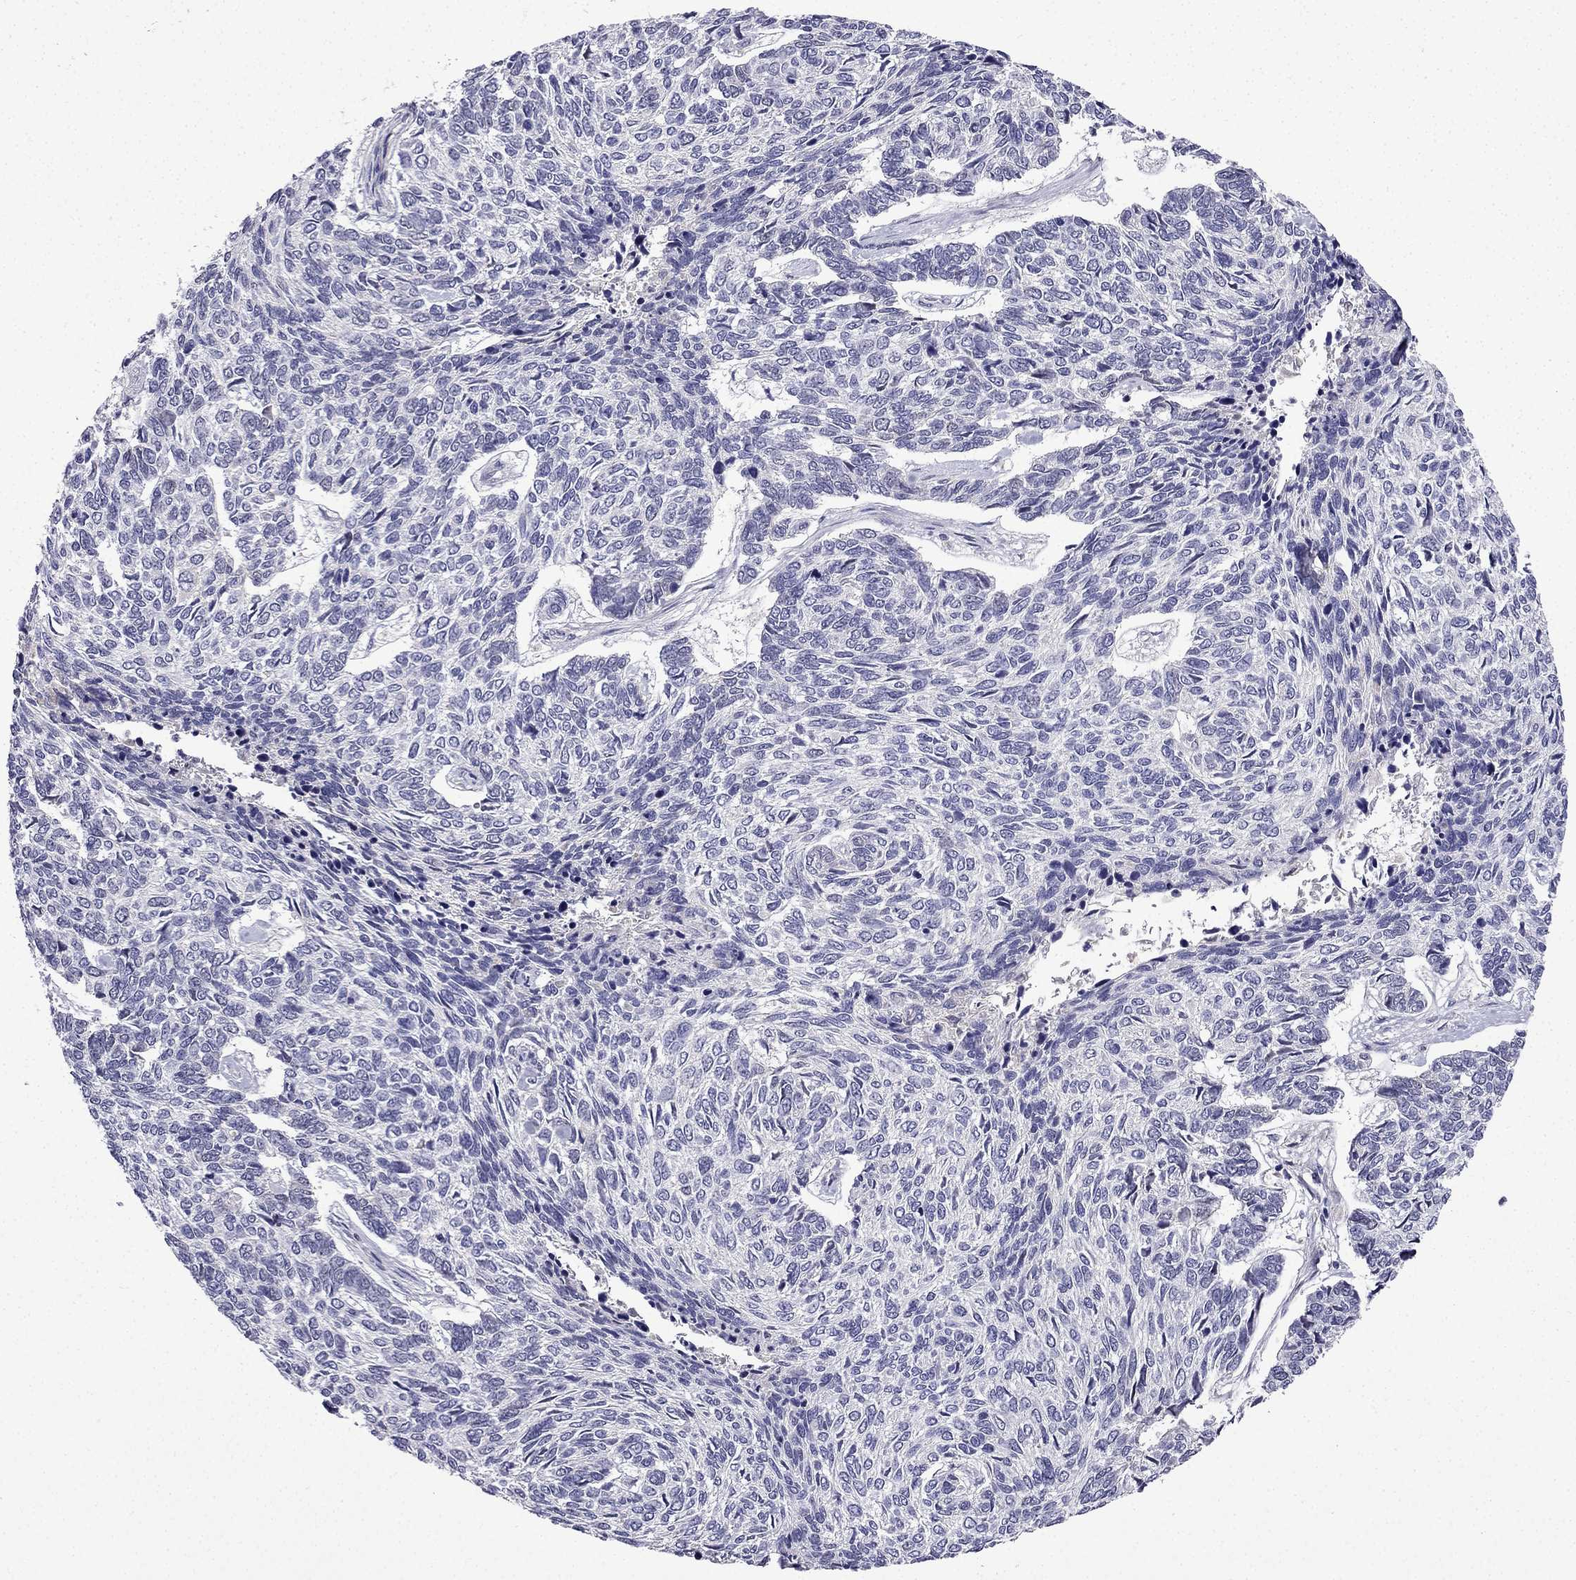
{"staining": {"intensity": "negative", "quantity": "none", "location": "none"}, "tissue": "skin cancer", "cell_type": "Tumor cells", "image_type": "cancer", "snomed": [{"axis": "morphology", "description": "Basal cell carcinoma"}, {"axis": "topography", "description": "Skin"}], "caption": "High magnification brightfield microscopy of skin cancer stained with DAB (brown) and counterstained with hematoxylin (blue): tumor cells show no significant positivity. (Stains: DAB (3,3'-diaminobenzidine) immunohistochemistry (IHC) with hematoxylin counter stain, Microscopy: brightfield microscopy at high magnification).", "gene": "UHRF1", "patient": {"sex": "female", "age": 65}}